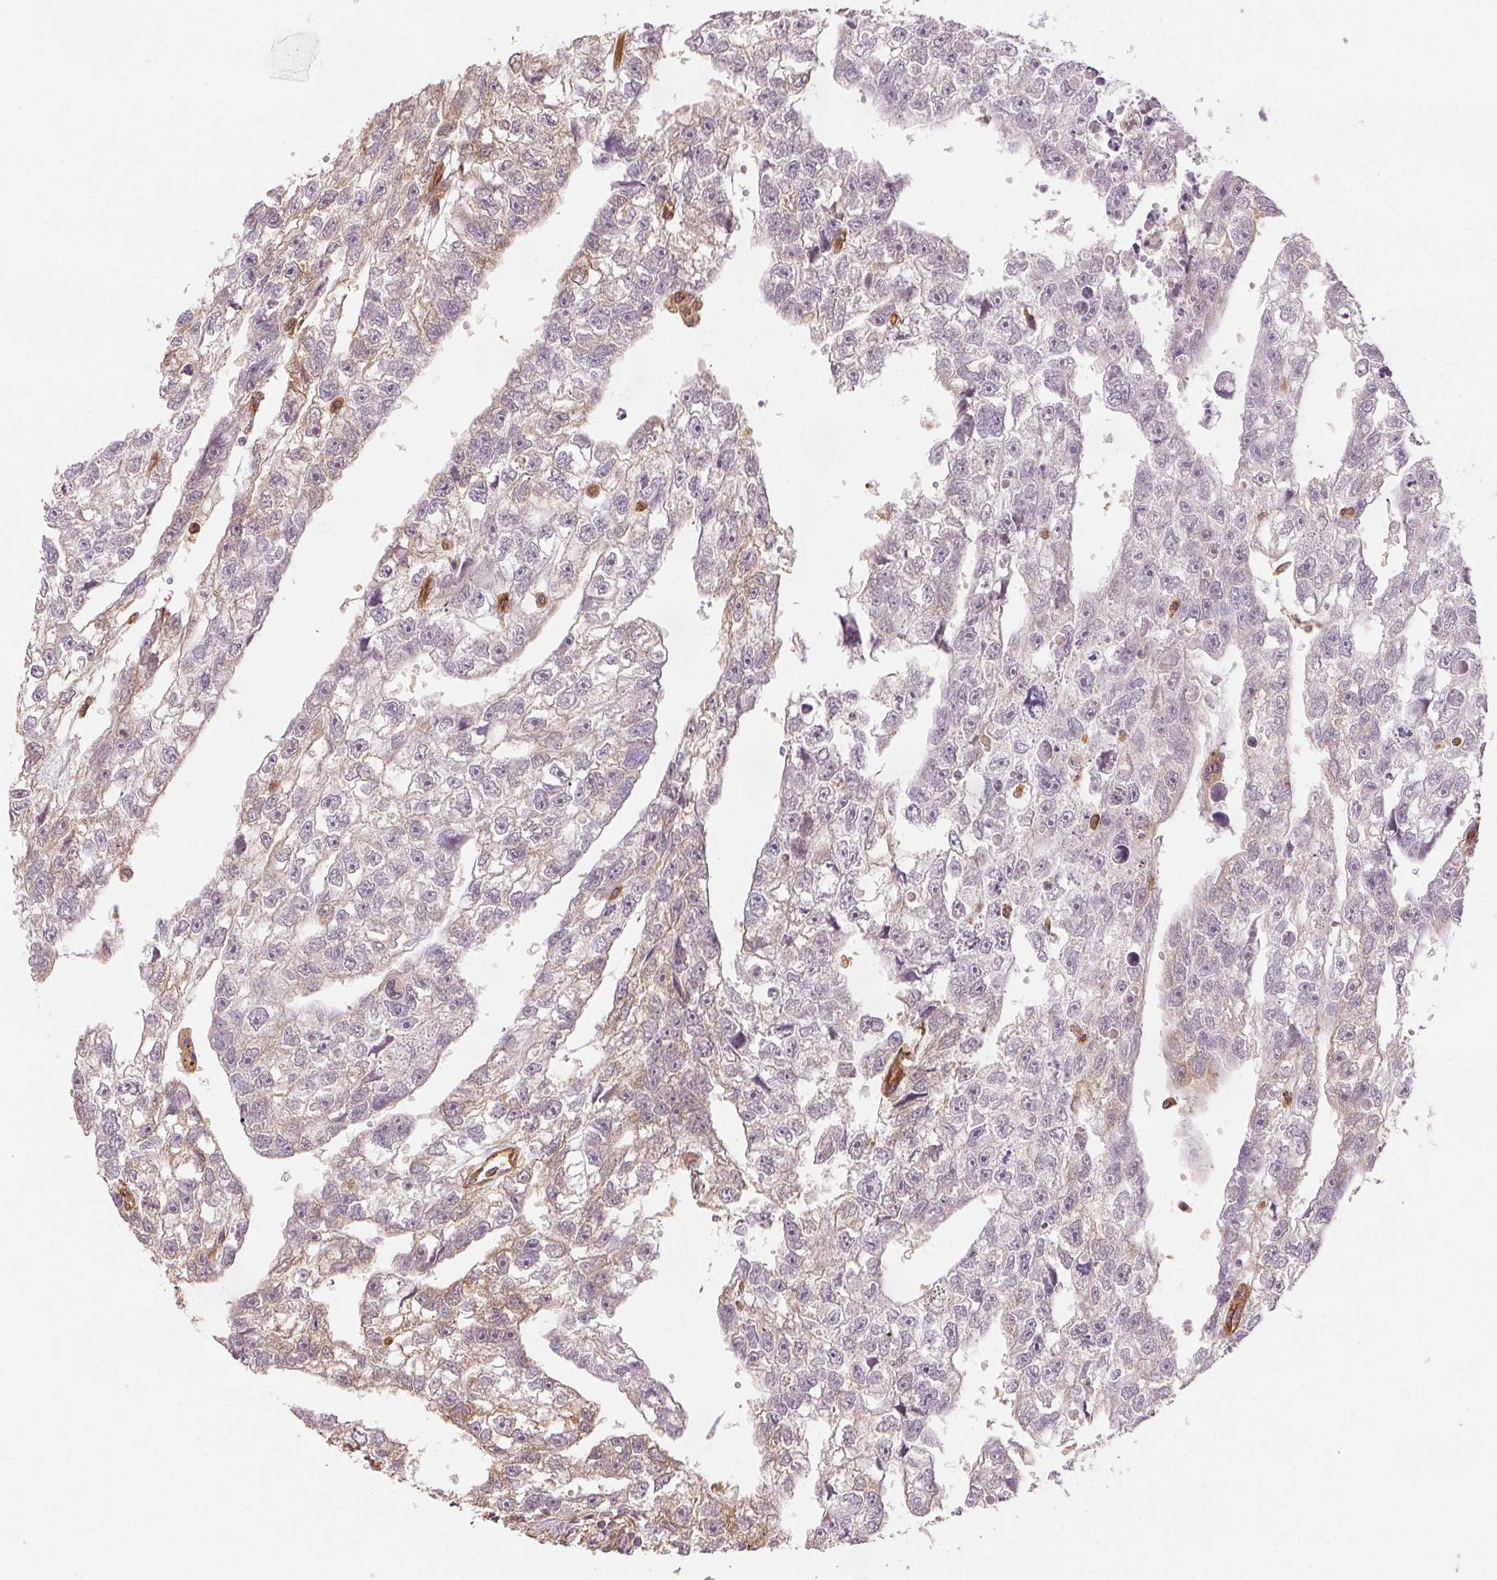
{"staining": {"intensity": "weak", "quantity": "<25%", "location": "cytoplasmic/membranous"}, "tissue": "testis cancer", "cell_type": "Tumor cells", "image_type": "cancer", "snomed": [{"axis": "morphology", "description": "Carcinoma, Embryonal, NOS"}, {"axis": "morphology", "description": "Teratoma, malignant, NOS"}, {"axis": "topography", "description": "Testis"}], "caption": "An IHC micrograph of embryonal carcinoma (testis) is shown. There is no staining in tumor cells of embryonal carcinoma (testis).", "gene": "DIAPH2", "patient": {"sex": "male", "age": 44}}